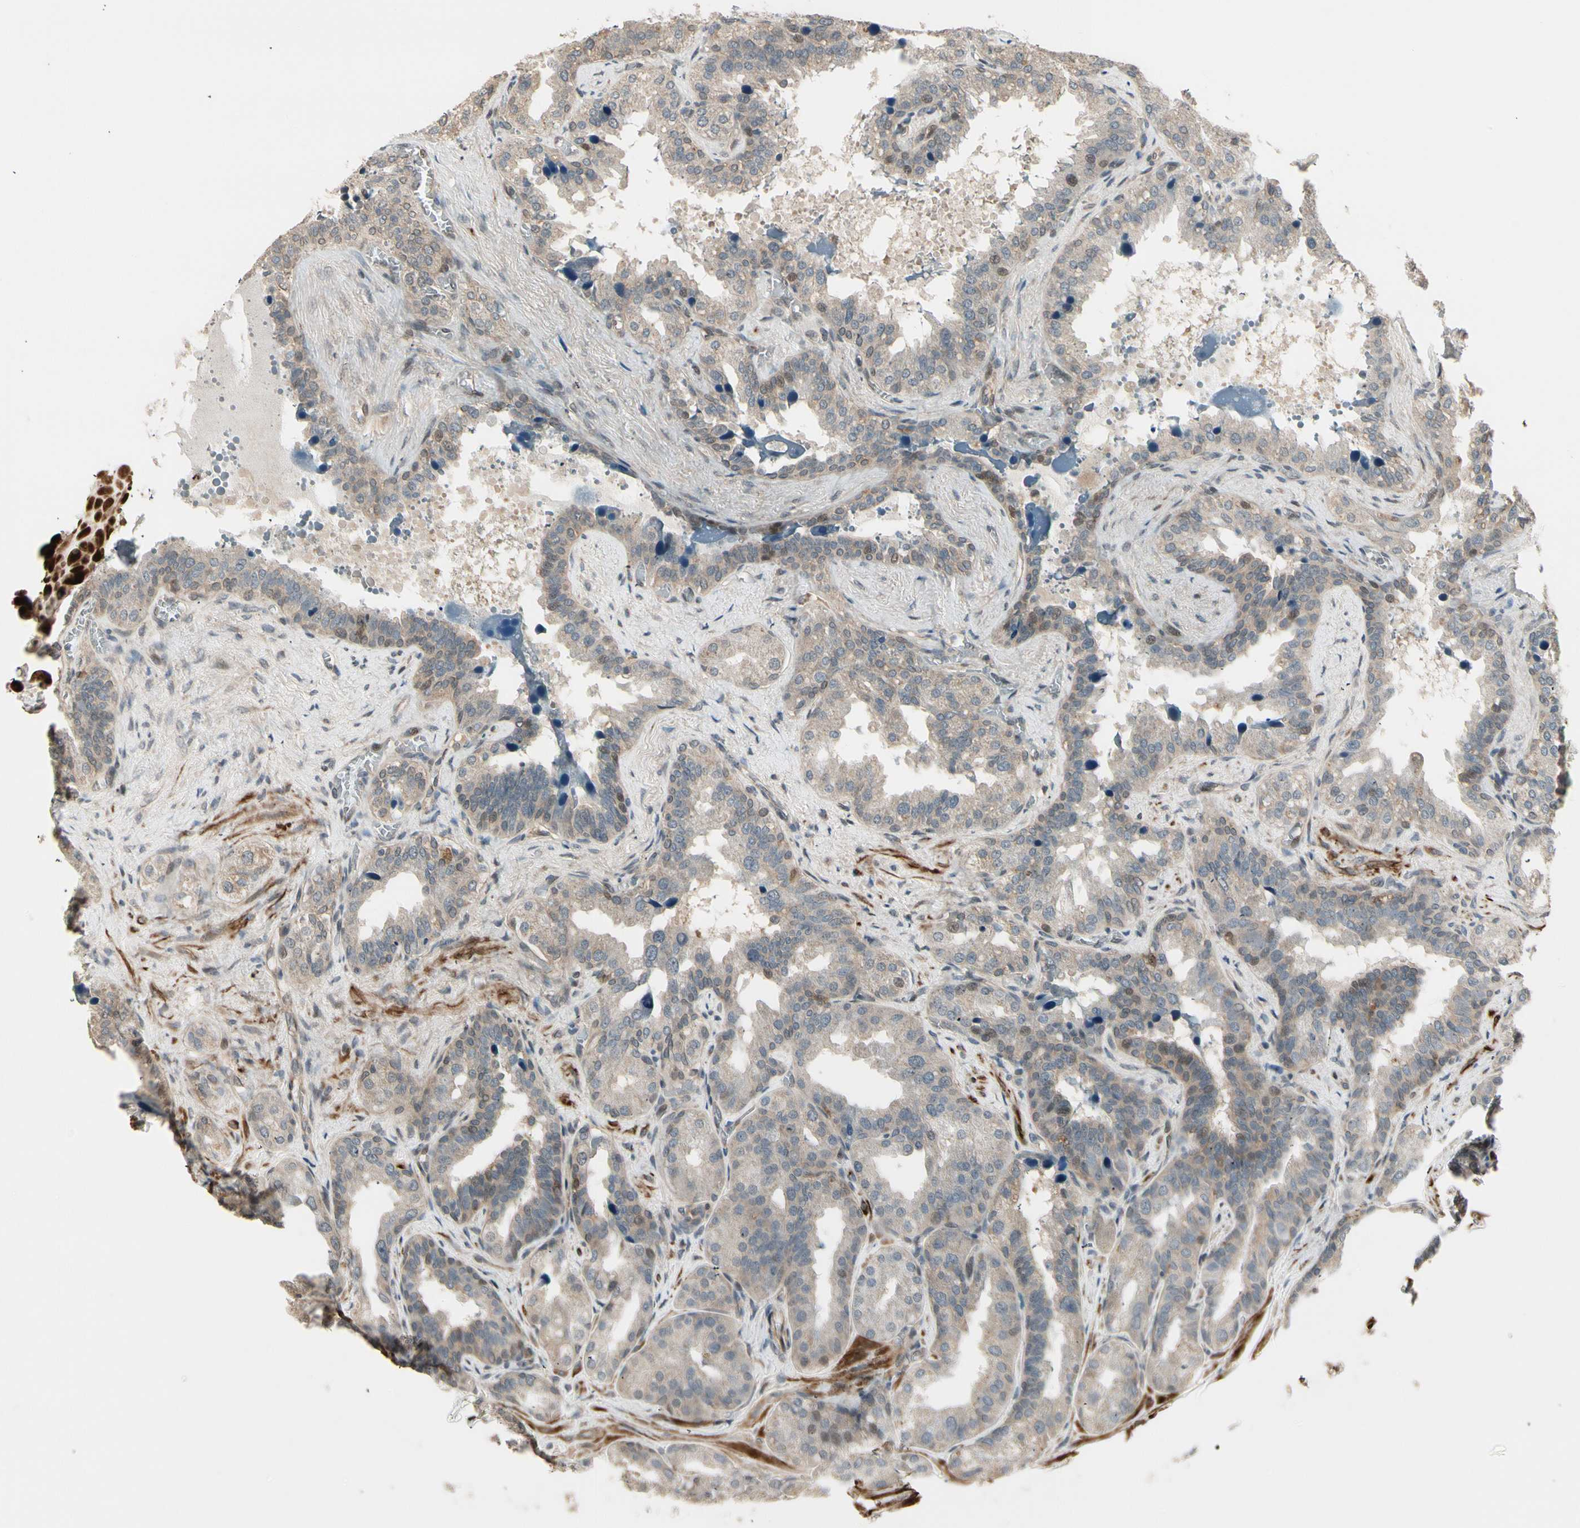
{"staining": {"intensity": "weak", "quantity": ">75%", "location": "cytoplasmic/membranous"}, "tissue": "seminal vesicle", "cell_type": "Glandular cells", "image_type": "normal", "snomed": [{"axis": "morphology", "description": "Normal tissue, NOS"}, {"axis": "topography", "description": "Prostate"}, {"axis": "topography", "description": "Seminal veicle"}], "caption": "Immunohistochemistry (IHC) of unremarkable seminal vesicle exhibits low levels of weak cytoplasmic/membranous positivity in approximately >75% of glandular cells.", "gene": "SVBP", "patient": {"sex": "male", "age": 51}}